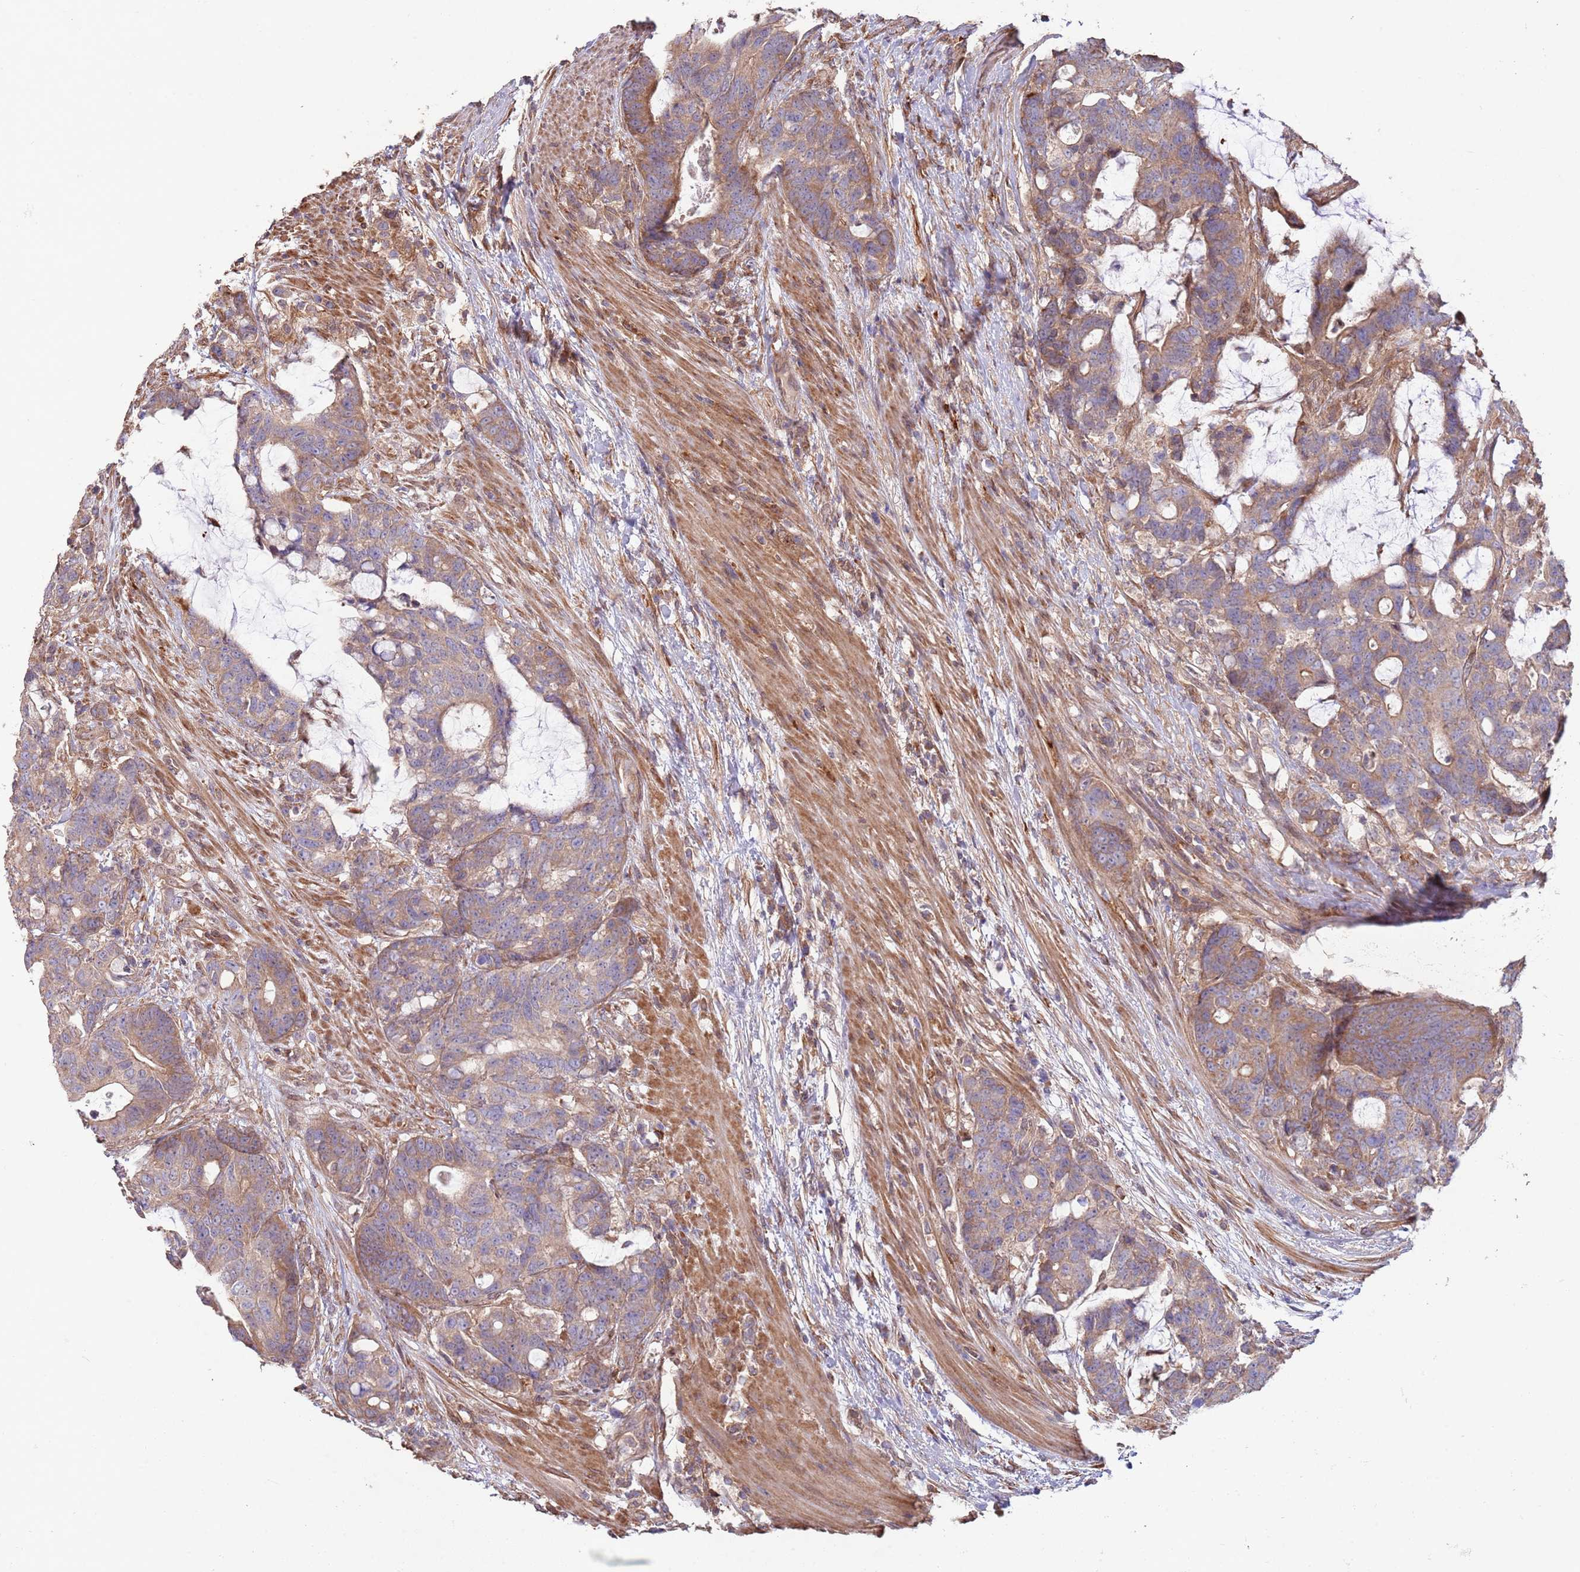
{"staining": {"intensity": "moderate", "quantity": "<25%", "location": "cytoplasmic/membranous"}, "tissue": "colorectal cancer", "cell_type": "Tumor cells", "image_type": "cancer", "snomed": [{"axis": "morphology", "description": "Adenocarcinoma, NOS"}, {"axis": "topography", "description": "Colon"}], "caption": "Moderate cytoplasmic/membranous protein staining is identified in about <25% of tumor cells in colorectal cancer. The protein of interest is stained brown, and the nuclei are stained in blue (DAB IHC with brightfield microscopy, high magnification).", "gene": "RNF19B", "patient": {"sex": "female", "age": 82}}